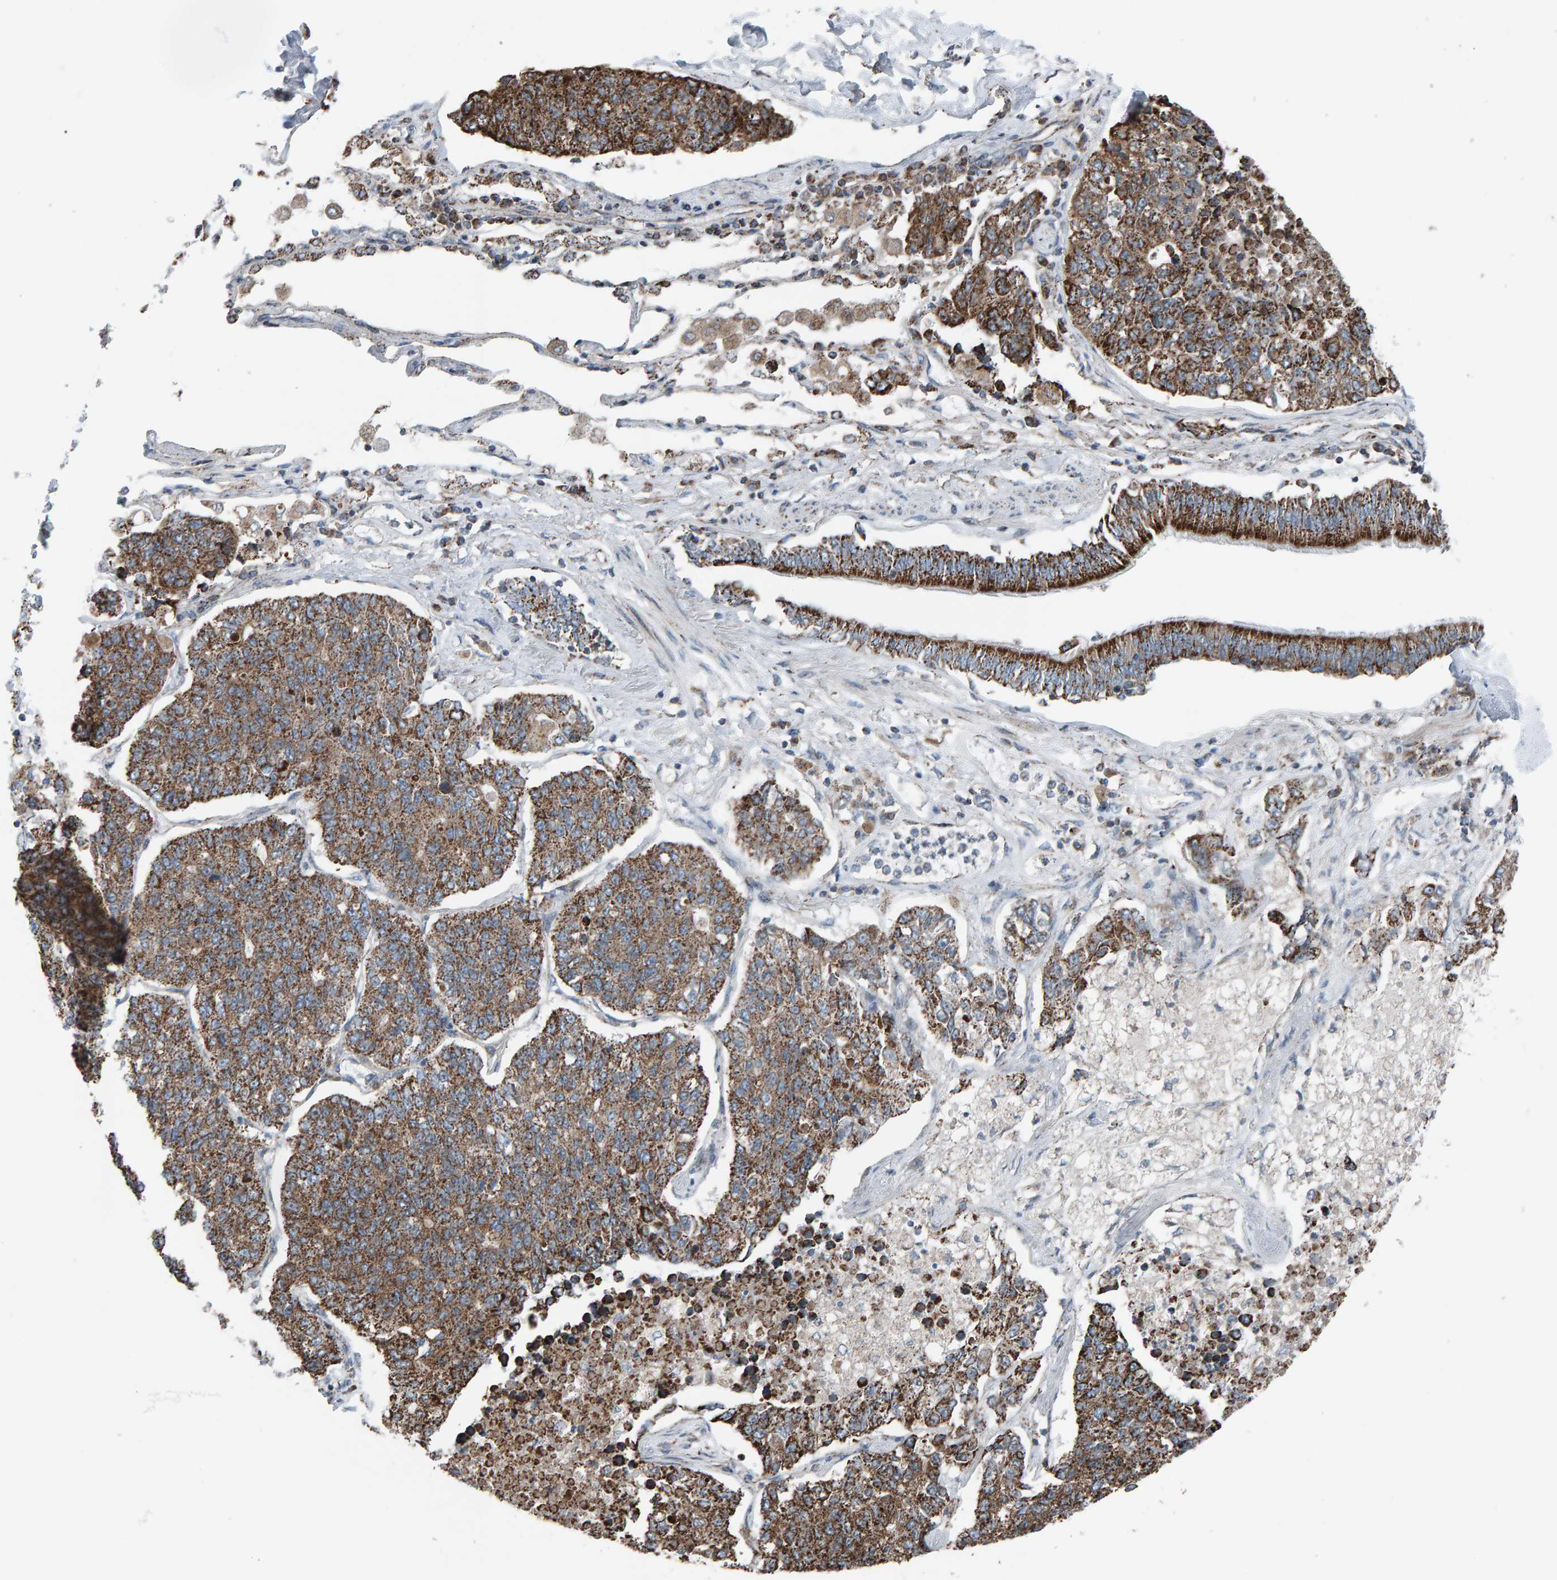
{"staining": {"intensity": "strong", "quantity": ">75%", "location": "cytoplasmic/membranous"}, "tissue": "lung cancer", "cell_type": "Tumor cells", "image_type": "cancer", "snomed": [{"axis": "morphology", "description": "Adenocarcinoma, NOS"}, {"axis": "topography", "description": "Lung"}], "caption": "Human lung cancer stained with a brown dye reveals strong cytoplasmic/membranous positive positivity in about >75% of tumor cells.", "gene": "ZNF48", "patient": {"sex": "male", "age": 49}}